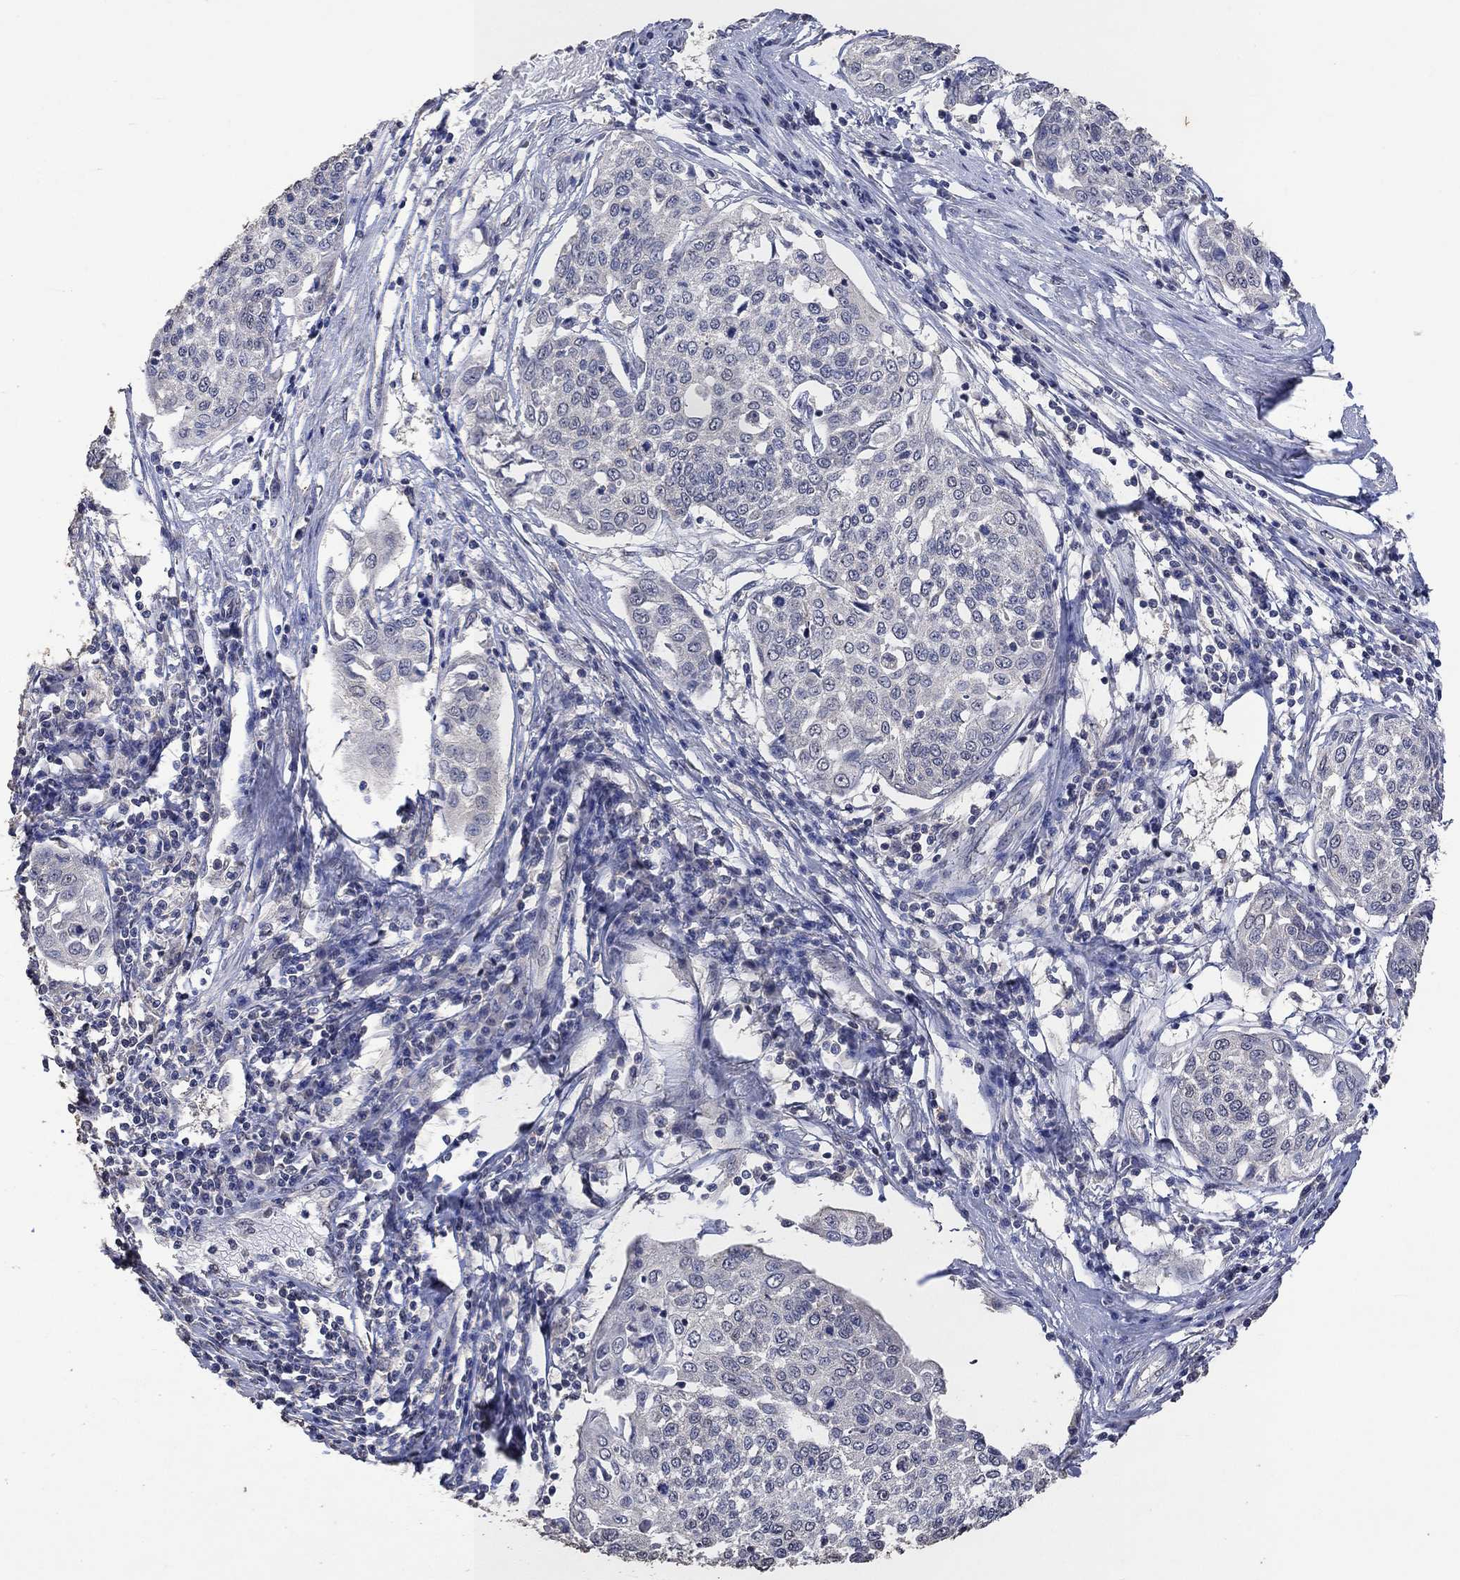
{"staining": {"intensity": "negative", "quantity": "none", "location": "none"}, "tissue": "cervical cancer", "cell_type": "Tumor cells", "image_type": "cancer", "snomed": [{"axis": "morphology", "description": "Squamous cell carcinoma, NOS"}, {"axis": "topography", "description": "Cervix"}], "caption": "Immunohistochemistry image of neoplastic tissue: human squamous cell carcinoma (cervical) stained with DAB (3,3'-diaminobenzidine) reveals no significant protein expression in tumor cells.", "gene": "PTPN20", "patient": {"sex": "female", "age": 34}}